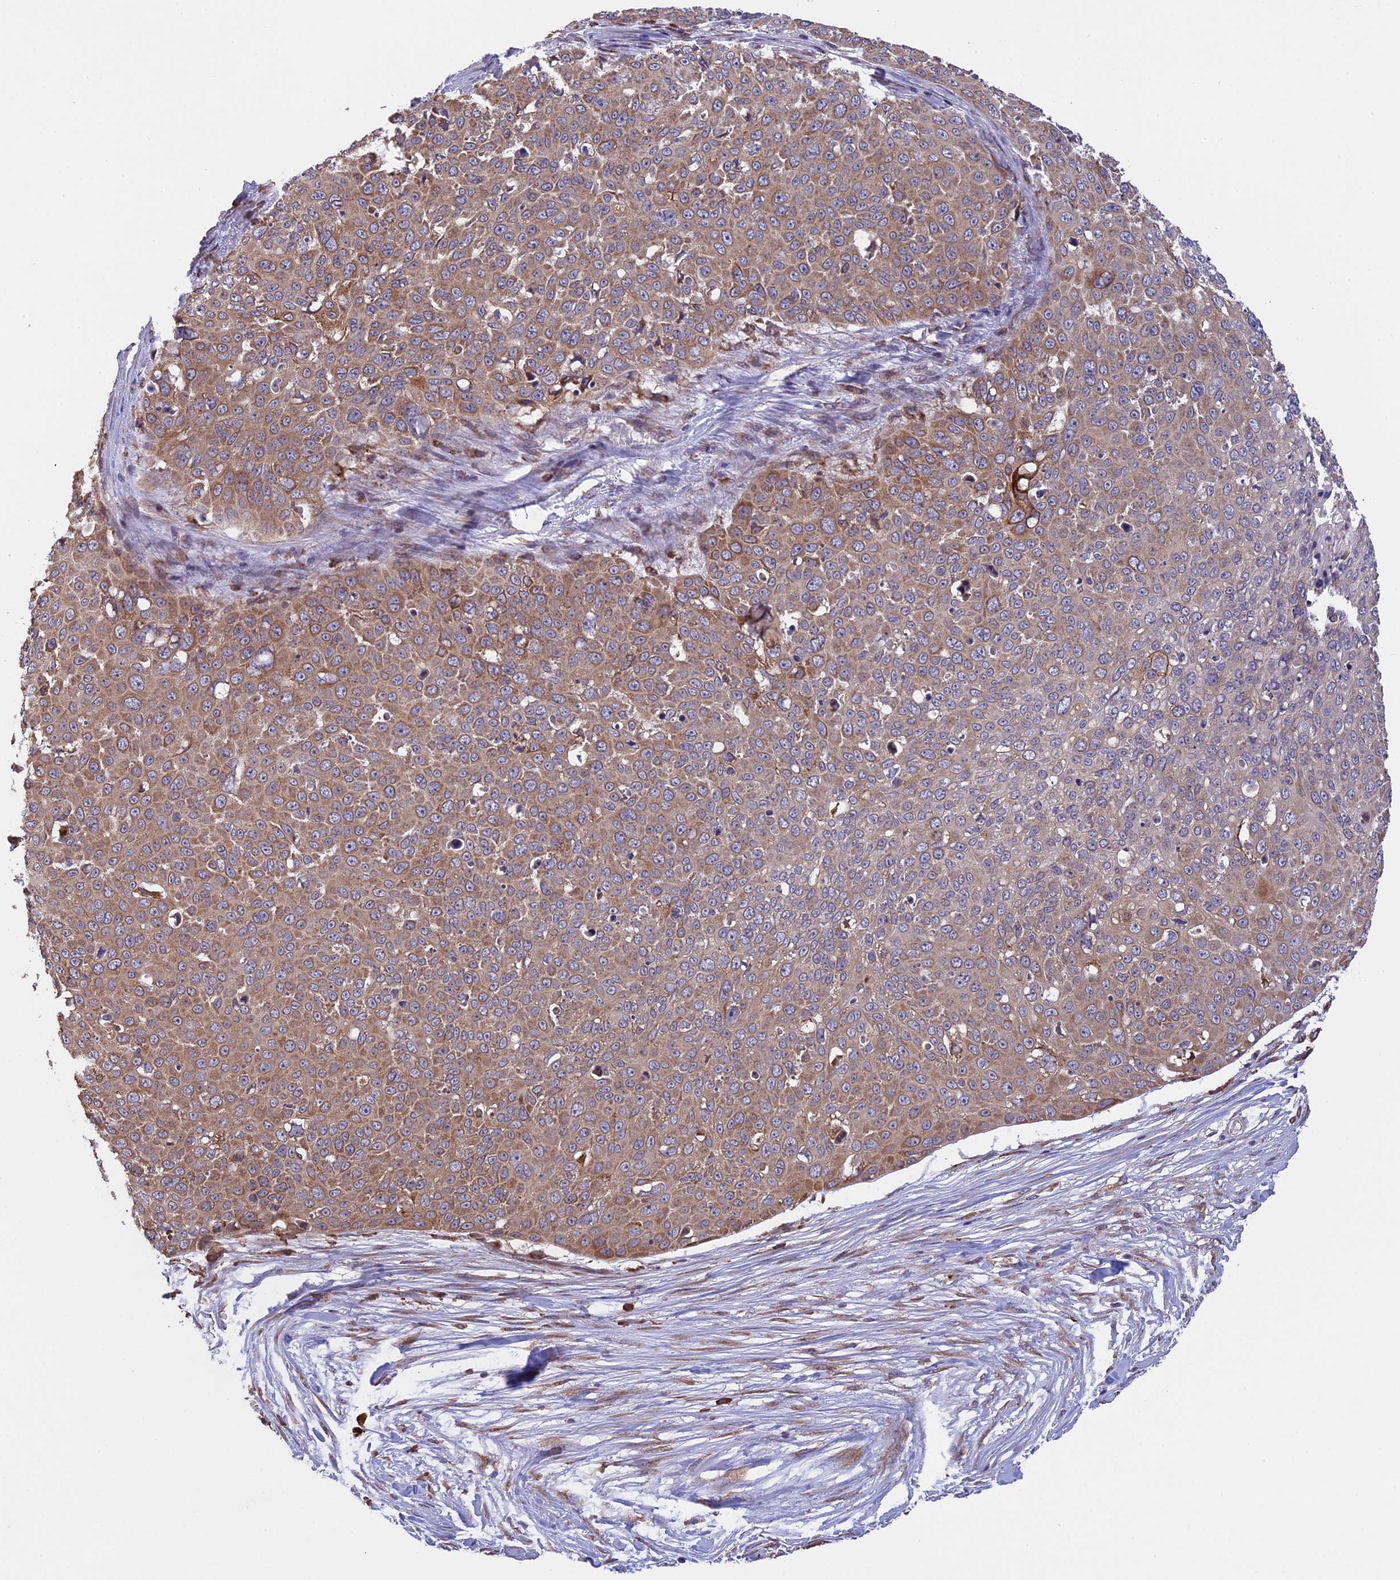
{"staining": {"intensity": "moderate", "quantity": ">75%", "location": "cytoplasmic/membranous"}, "tissue": "skin cancer", "cell_type": "Tumor cells", "image_type": "cancer", "snomed": [{"axis": "morphology", "description": "Squamous cell carcinoma, NOS"}, {"axis": "topography", "description": "Skin"}], "caption": "Skin cancer (squamous cell carcinoma) was stained to show a protein in brown. There is medium levels of moderate cytoplasmic/membranous expression in about >75% of tumor cells.", "gene": "DMRTA2", "patient": {"sex": "male", "age": 71}}